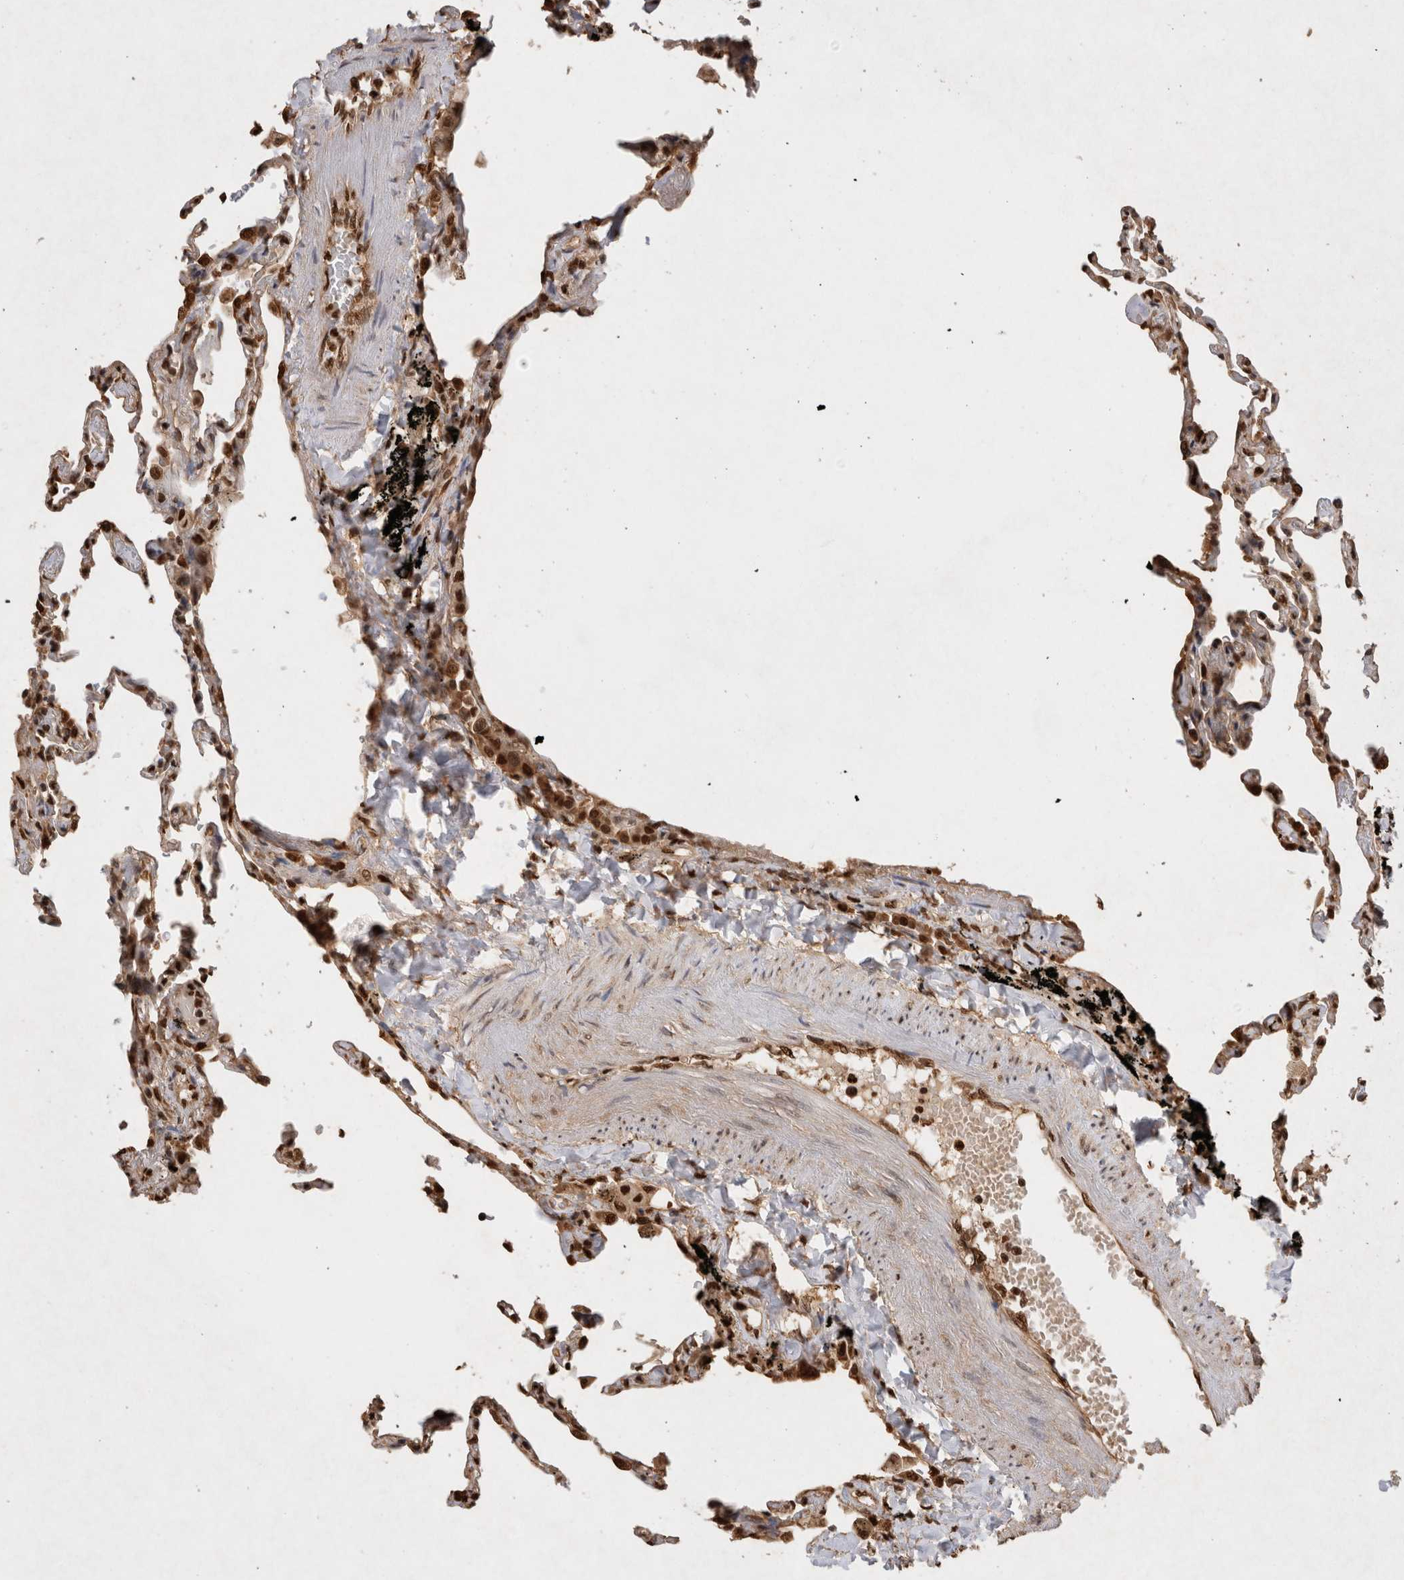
{"staining": {"intensity": "strong", "quantity": ">75%", "location": "nuclear"}, "tissue": "lung", "cell_type": "Alveolar cells", "image_type": "normal", "snomed": [{"axis": "morphology", "description": "Normal tissue, NOS"}, {"axis": "topography", "description": "Lung"}], "caption": "Protein positivity by immunohistochemistry (IHC) demonstrates strong nuclear positivity in about >75% of alveolar cells in unremarkable lung.", "gene": "HDGF", "patient": {"sex": "male", "age": 59}}